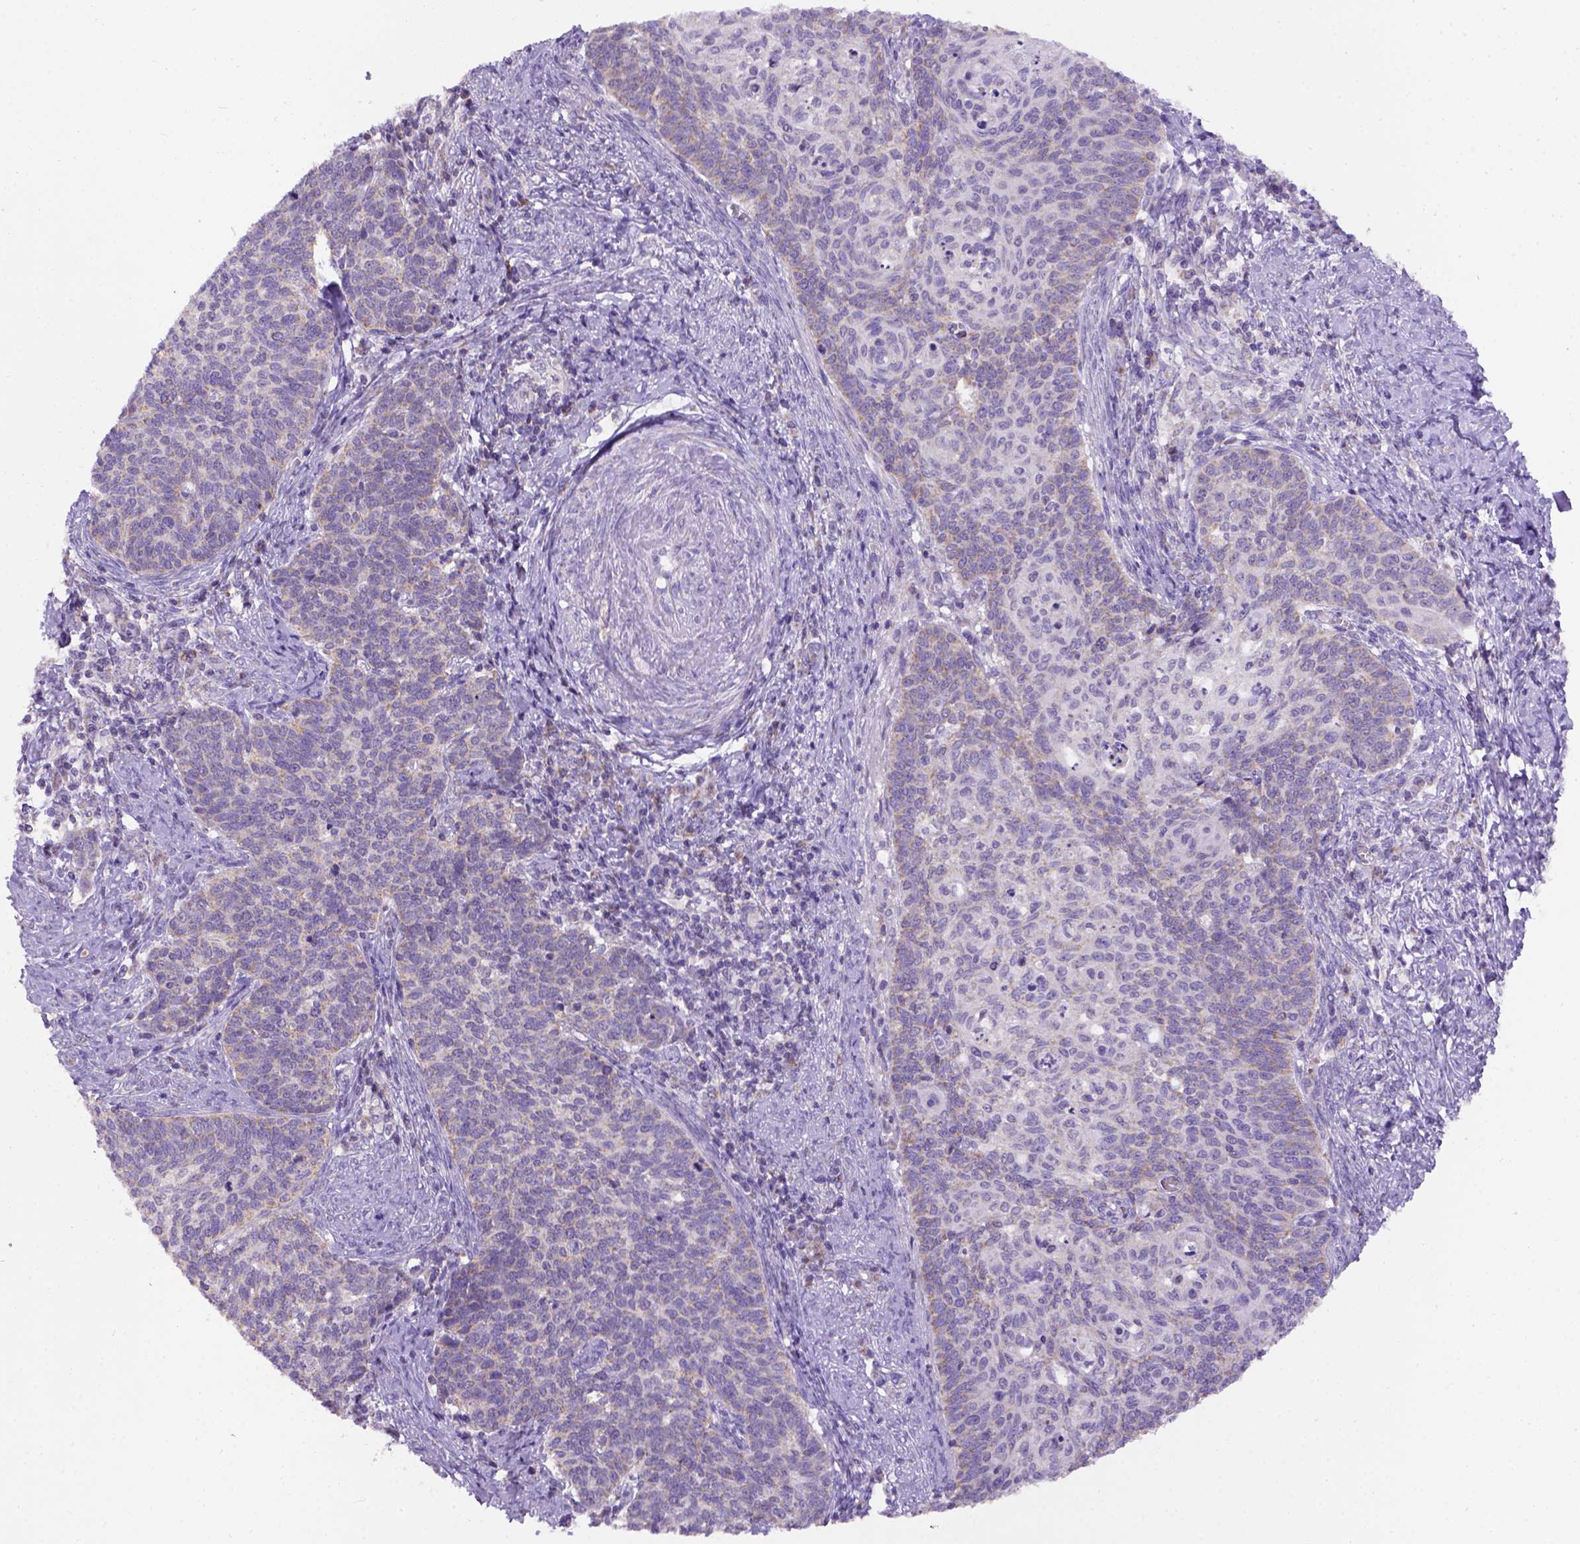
{"staining": {"intensity": "weak", "quantity": "<25%", "location": "cytoplasmic/membranous"}, "tissue": "cervical cancer", "cell_type": "Tumor cells", "image_type": "cancer", "snomed": [{"axis": "morphology", "description": "Normal tissue, NOS"}, {"axis": "morphology", "description": "Squamous cell carcinoma, NOS"}, {"axis": "topography", "description": "Cervix"}], "caption": "Human squamous cell carcinoma (cervical) stained for a protein using immunohistochemistry (IHC) exhibits no expression in tumor cells.", "gene": "L2HGDH", "patient": {"sex": "female", "age": 39}}